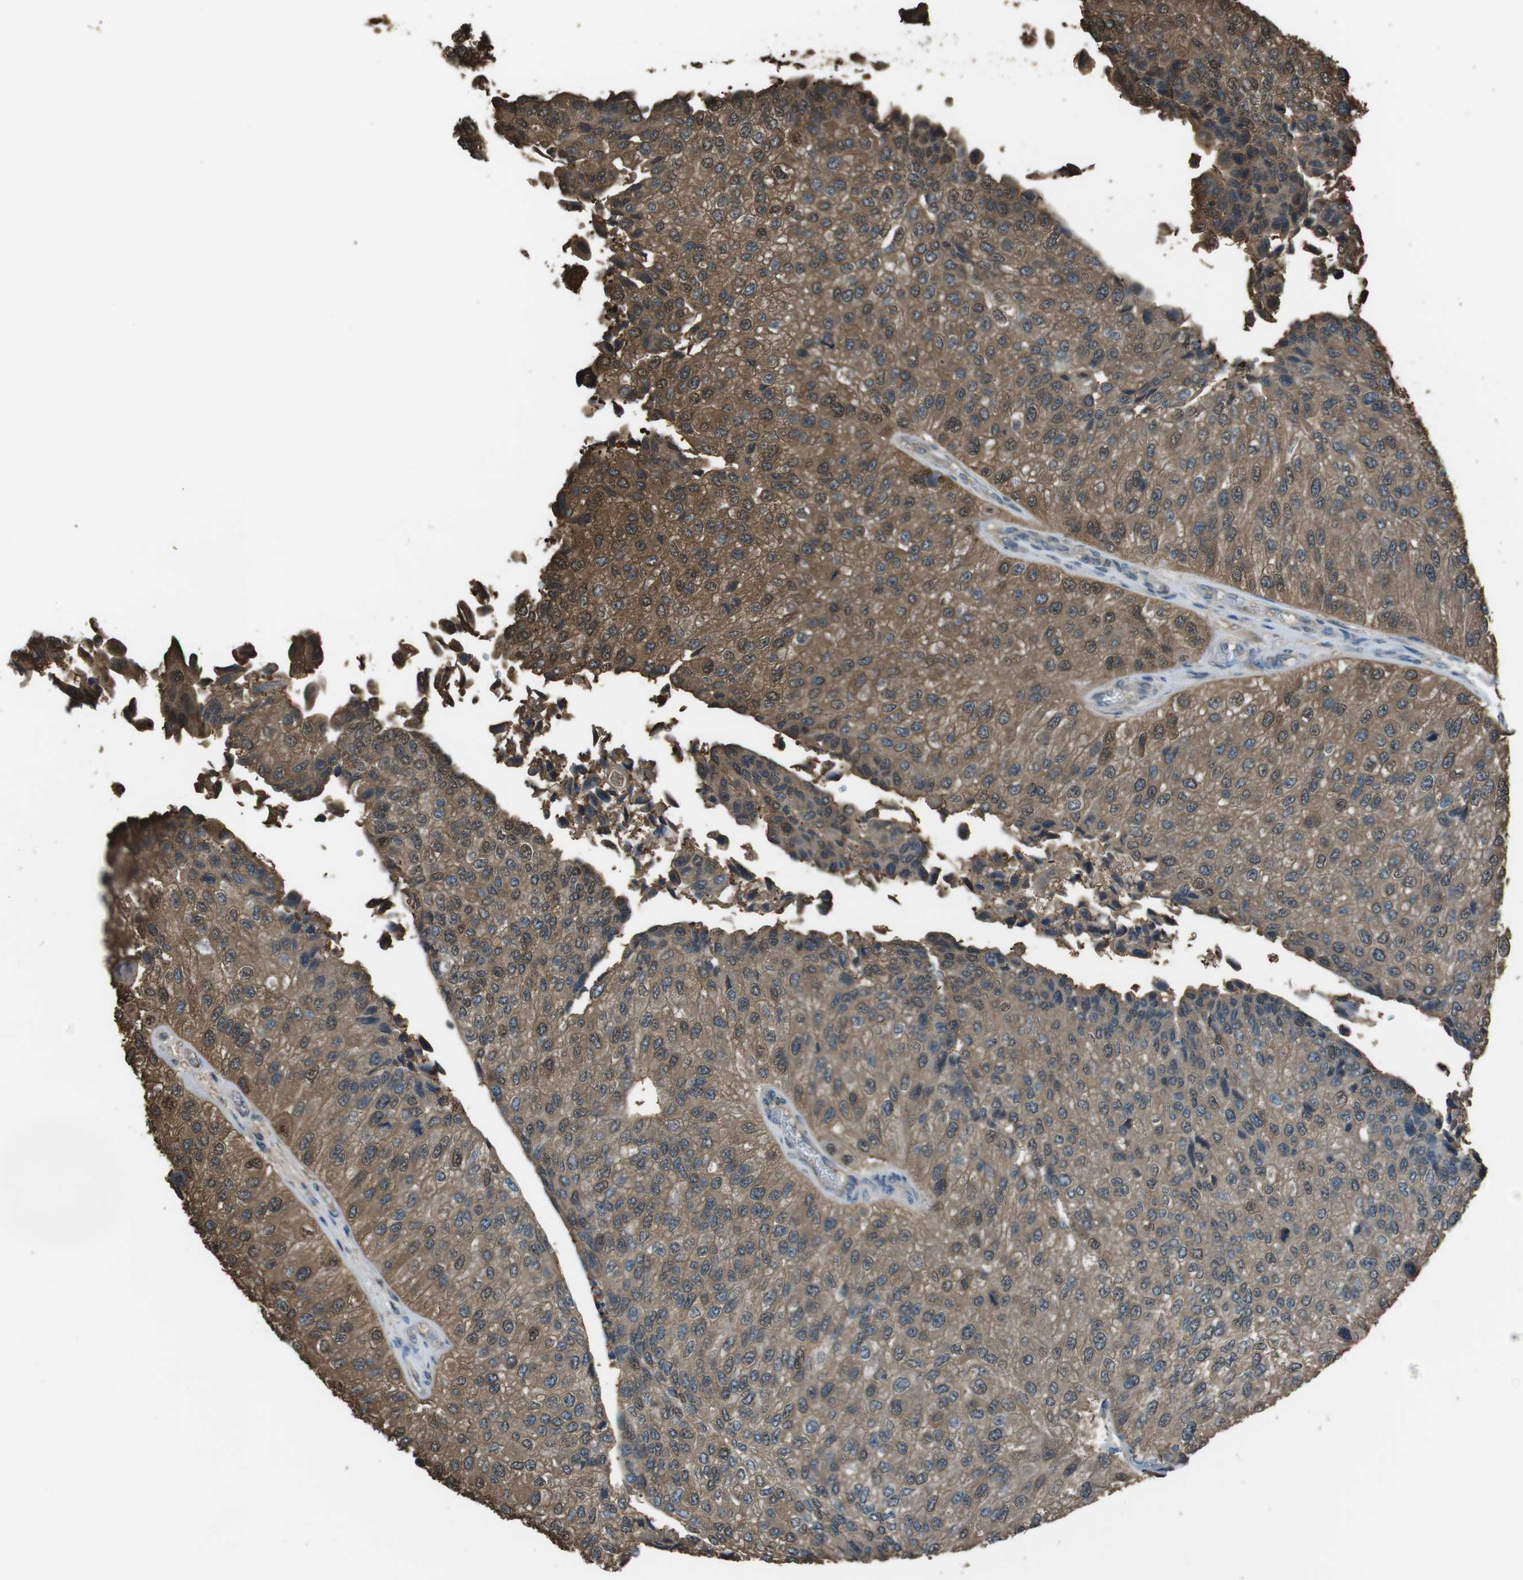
{"staining": {"intensity": "moderate", "quantity": ">75%", "location": "cytoplasmic/membranous,nuclear"}, "tissue": "urothelial cancer", "cell_type": "Tumor cells", "image_type": "cancer", "snomed": [{"axis": "morphology", "description": "Urothelial carcinoma, High grade"}, {"axis": "topography", "description": "Kidney"}, {"axis": "topography", "description": "Urinary bladder"}], "caption": "Protein expression by immunohistochemistry (IHC) shows moderate cytoplasmic/membranous and nuclear staining in about >75% of tumor cells in urothelial cancer.", "gene": "TWSG1", "patient": {"sex": "male", "age": 77}}